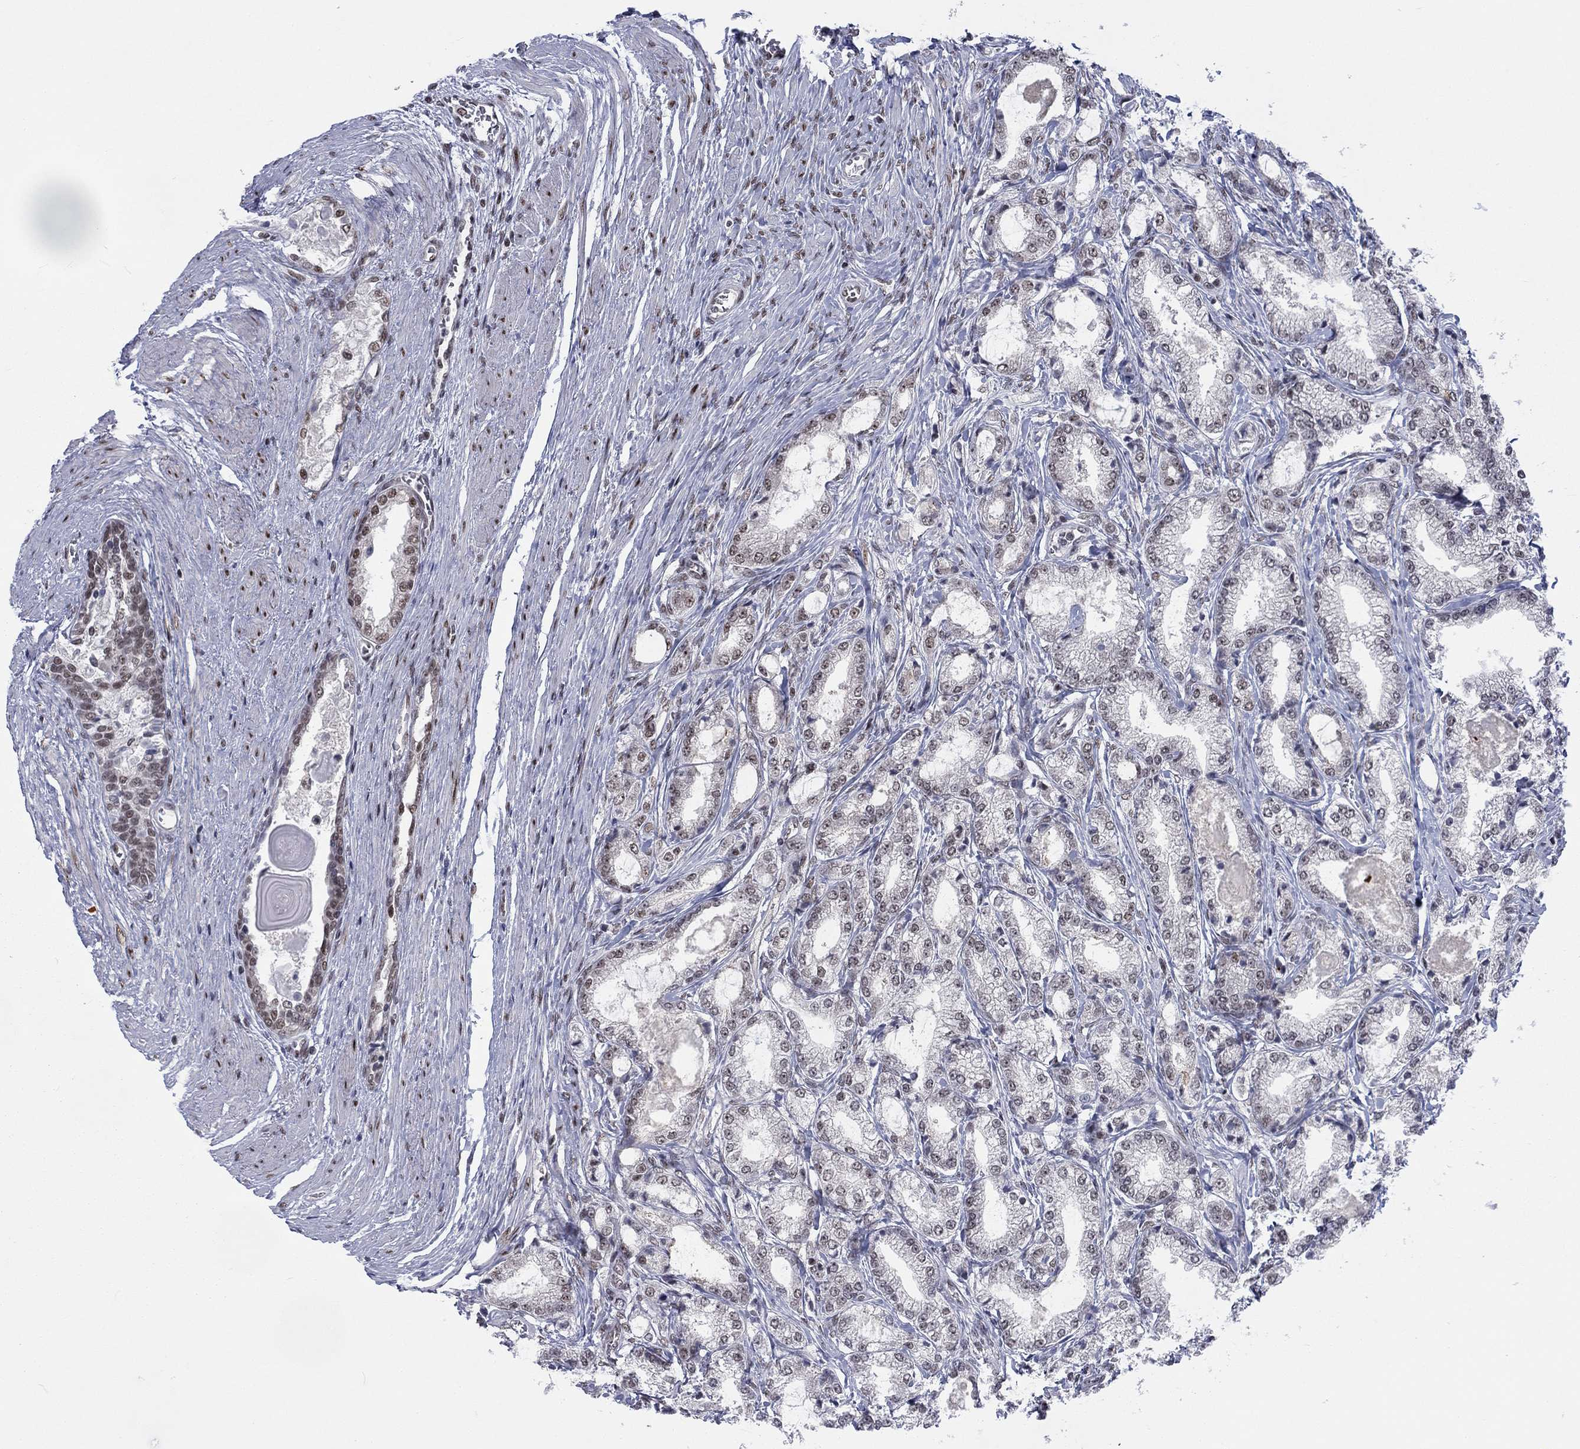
{"staining": {"intensity": "moderate", "quantity": "<25%", "location": "nuclear"}, "tissue": "prostate cancer", "cell_type": "Tumor cells", "image_type": "cancer", "snomed": [{"axis": "morphology", "description": "Adenocarcinoma, NOS"}, {"axis": "topography", "description": "Prostate and seminal vesicle, NOS"}, {"axis": "topography", "description": "Prostate"}], "caption": "Immunohistochemistry (DAB) staining of human prostate adenocarcinoma shows moderate nuclear protein expression in about <25% of tumor cells.", "gene": "FYTTD1", "patient": {"sex": "male", "age": 62}}